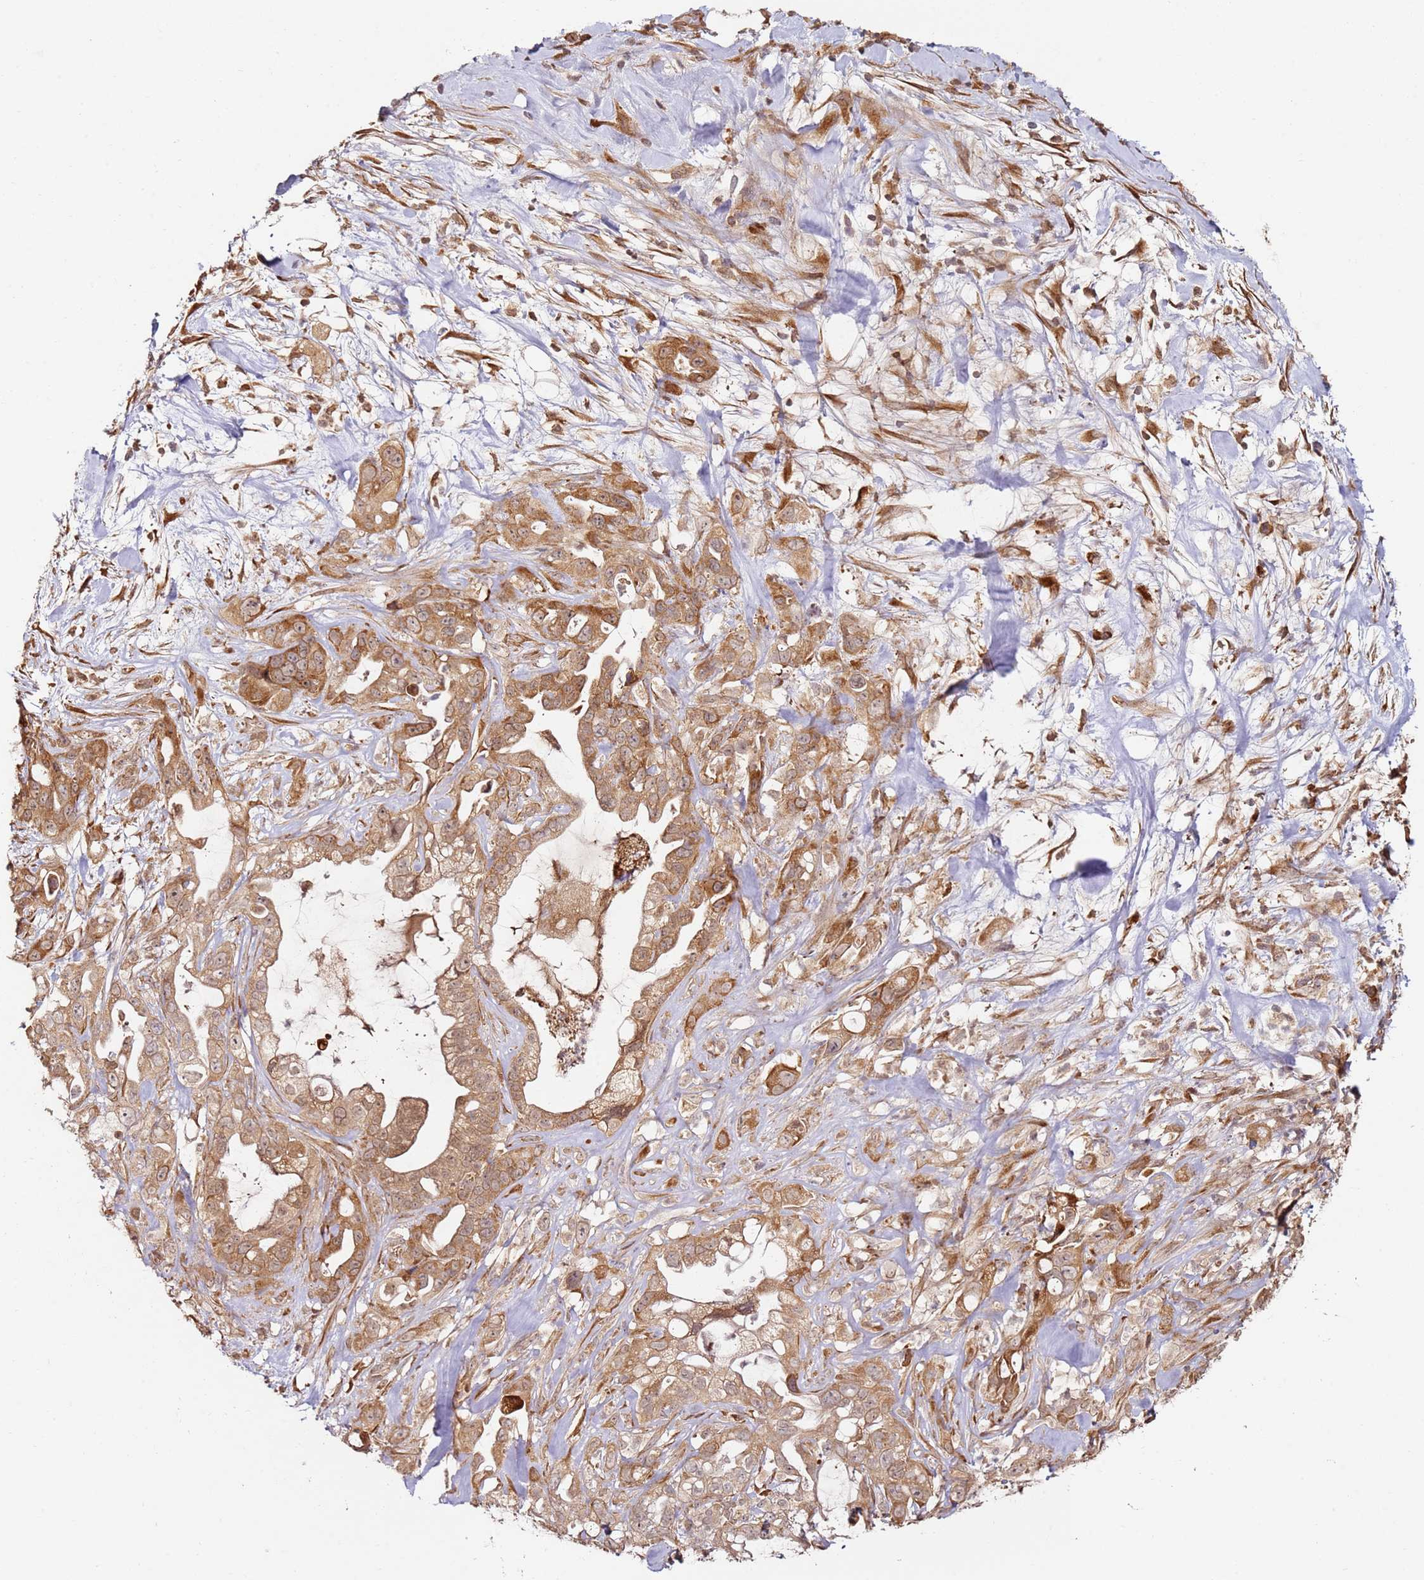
{"staining": {"intensity": "moderate", "quantity": ">75%", "location": "cytoplasmic/membranous"}, "tissue": "pancreatic cancer", "cell_type": "Tumor cells", "image_type": "cancer", "snomed": [{"axis": "morphology", "description": "Adenocarcinoma, NOS"}, {"axis": "topography", "description": "Pancreas"}], "caption": "The immunohistochemical stain shows moderate cytoplasmic/membranous expression in tumor cells of pancreatic adenocarcinoma tissue.", "gene": "RPS3A", "patient": {"sex": "female", "age": 61}}